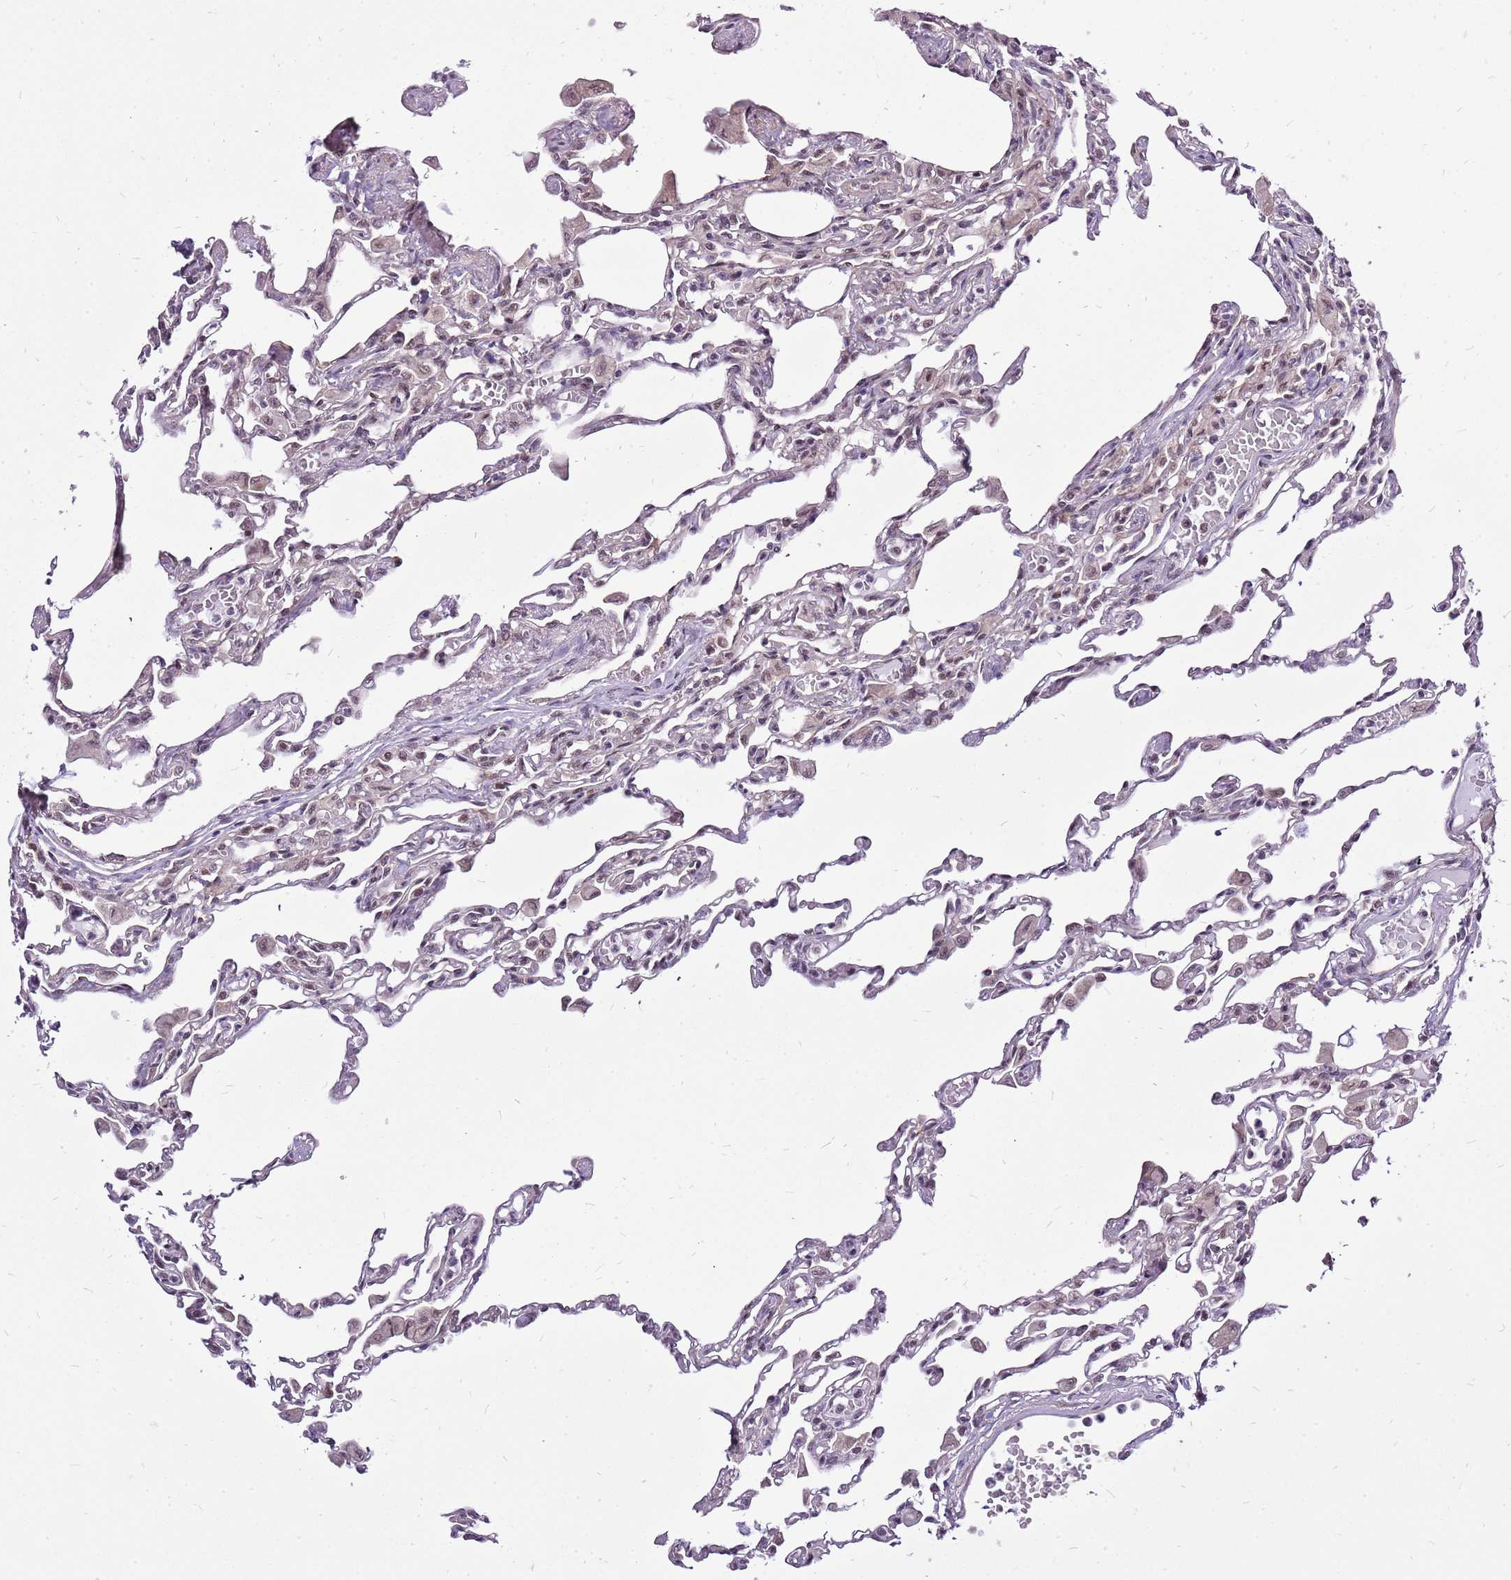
{"staining": {"intensity": "moderate", "quantity": "25%-75%", "location": "nuclear"}, "tissue": "lung", "cell_type": "Alveolar cells", "image_type": "normal", "snomed": [{"axis": "morphology", "description": "Normal tissue, NOS"}, {"axis": "topography", "description": "Bronchus"}, {"axis": "topography", "description": "Lung"}], "caption": "A brown stain labels moderate nuclear expression of a protein in alveolar cells of normal human lung.", "gene": "CCDC166", "patient": {"sex": "female", "age": 49}}